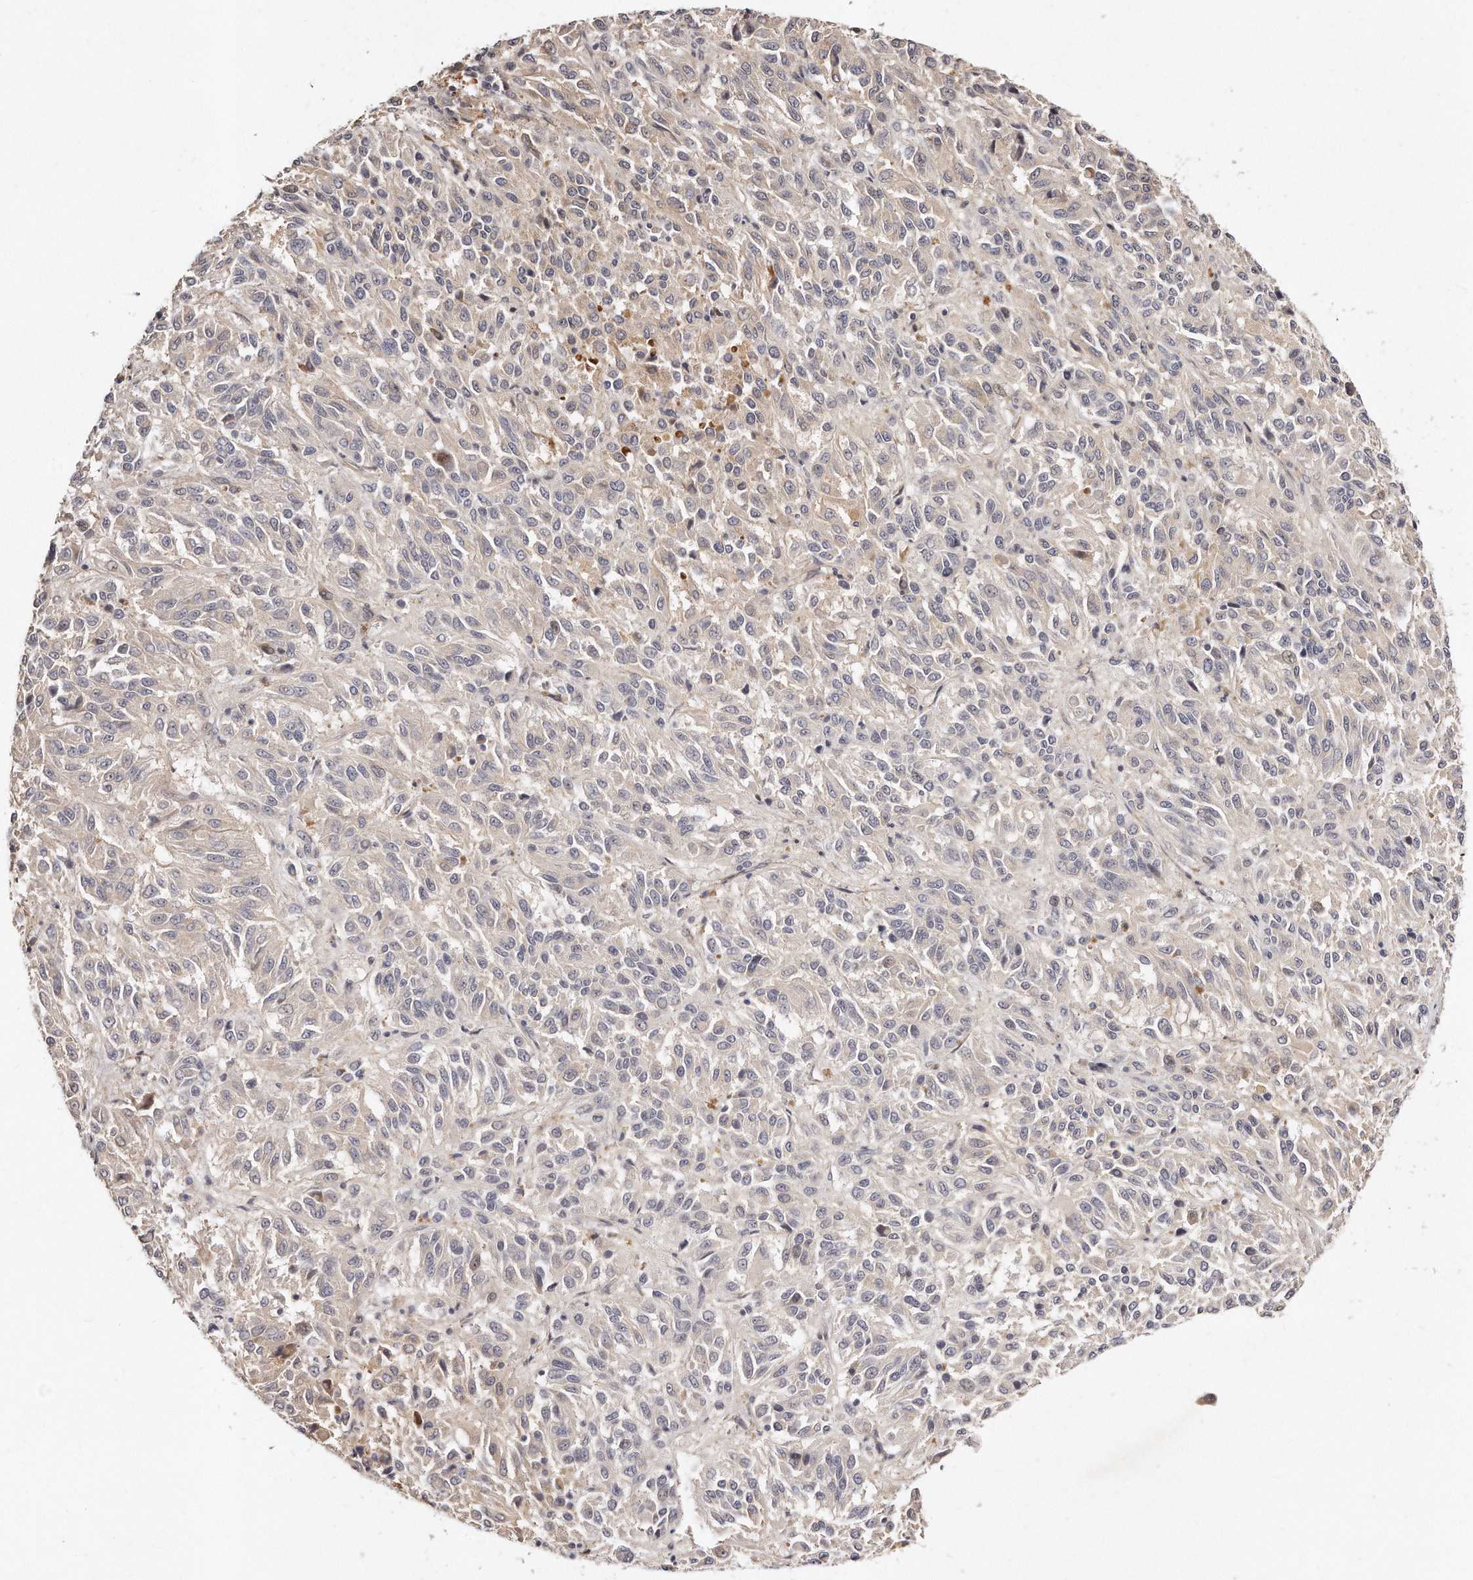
{"staining": {"intensity": "weak", "quantity": "<25%", "location": "cytoplasmic/membranous"}, "tissue": "melanoma", "cell_type": "Tumor cells", "image_type": "cancer", "snomed": [{"axis": "morphology", "description": "Malignant melanoma, Metastatic site"}, {"axis": "topography", "description": "Lung"}], "caption": "Immunohistochemistry photomicrograph of neoplastic tissue: human malignant melanoma (metastatic site) stained with DAB (3,3'-diaminobenzidine) reveals no significant protein expression in tumor cells.", "gene": "CASZ1", "patient": {"sex": "male", "age": 64}}